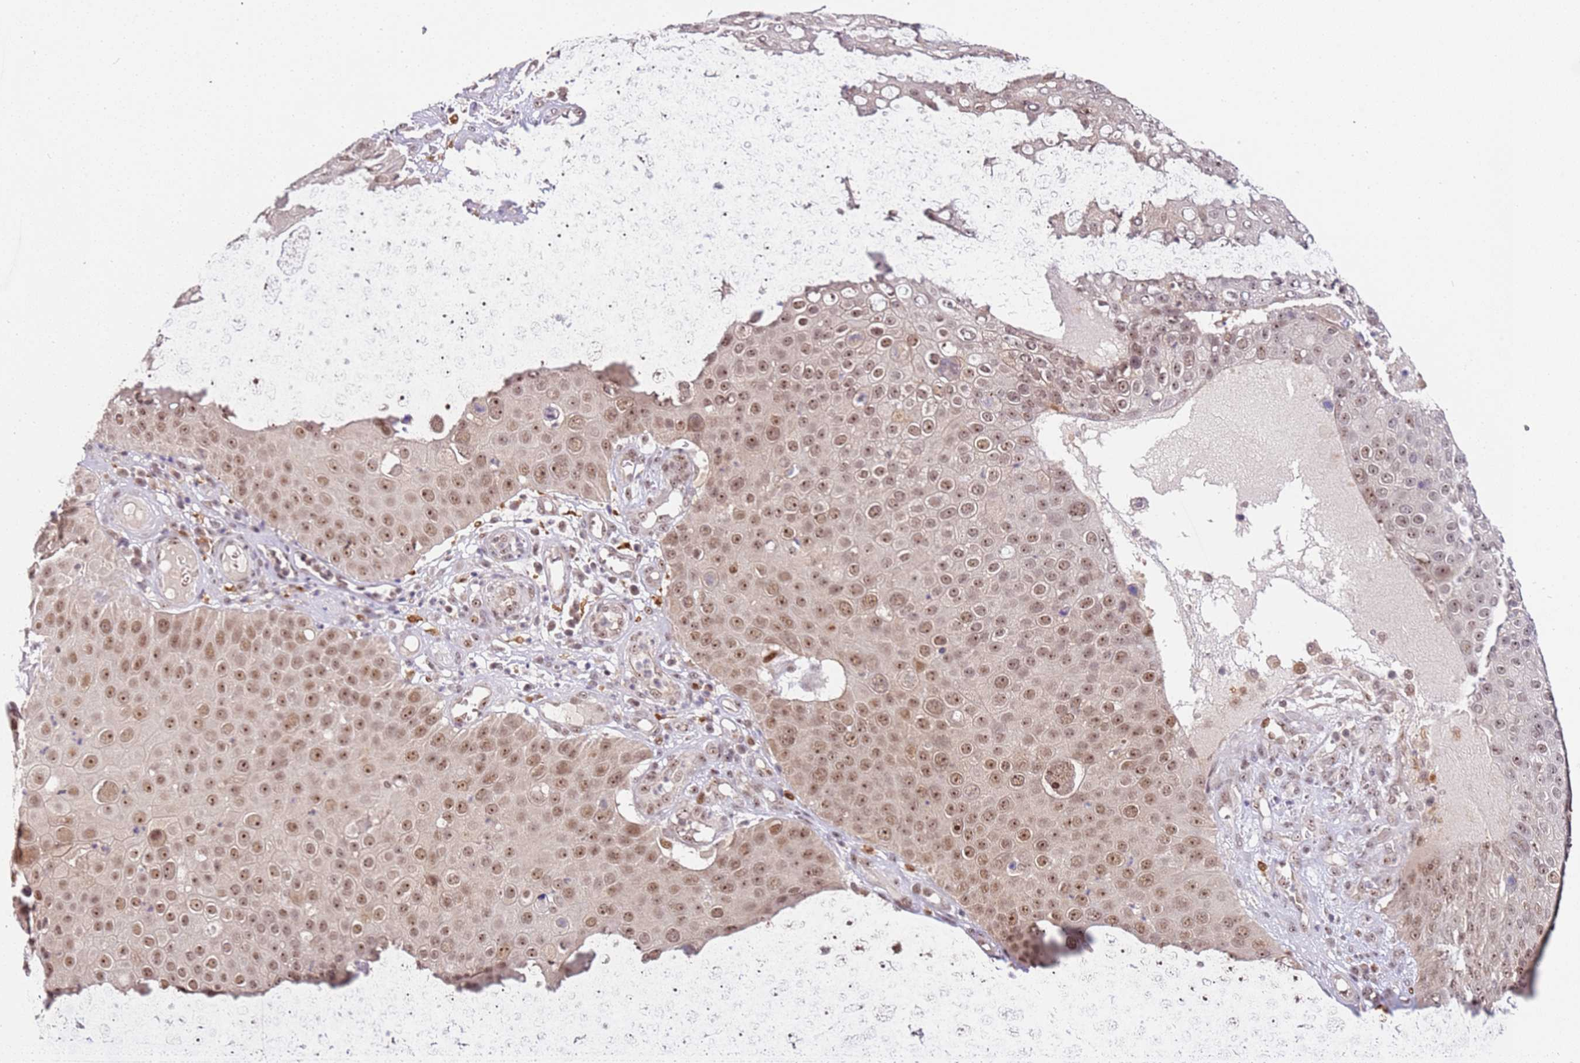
{"staining": {"intensity": "moderate", "quantity": ">75%", "location": "nuclear"}, "tissue": "skin cancer", "cell_type": "Tumor cells", "image_type": "cancer", "snomed": [{"axis": "morphology", "description": "Squamous cell carcinoma, NOS"}, {"axis": "topography", "description": "Skin"}], "caption": "Moderate nuclear positivity is seen in approximately >75% of tumor cells in skin squamous cell carcinoma.", "gene": "LGALSL", "patient": {"sex": "male", "age": 71}}